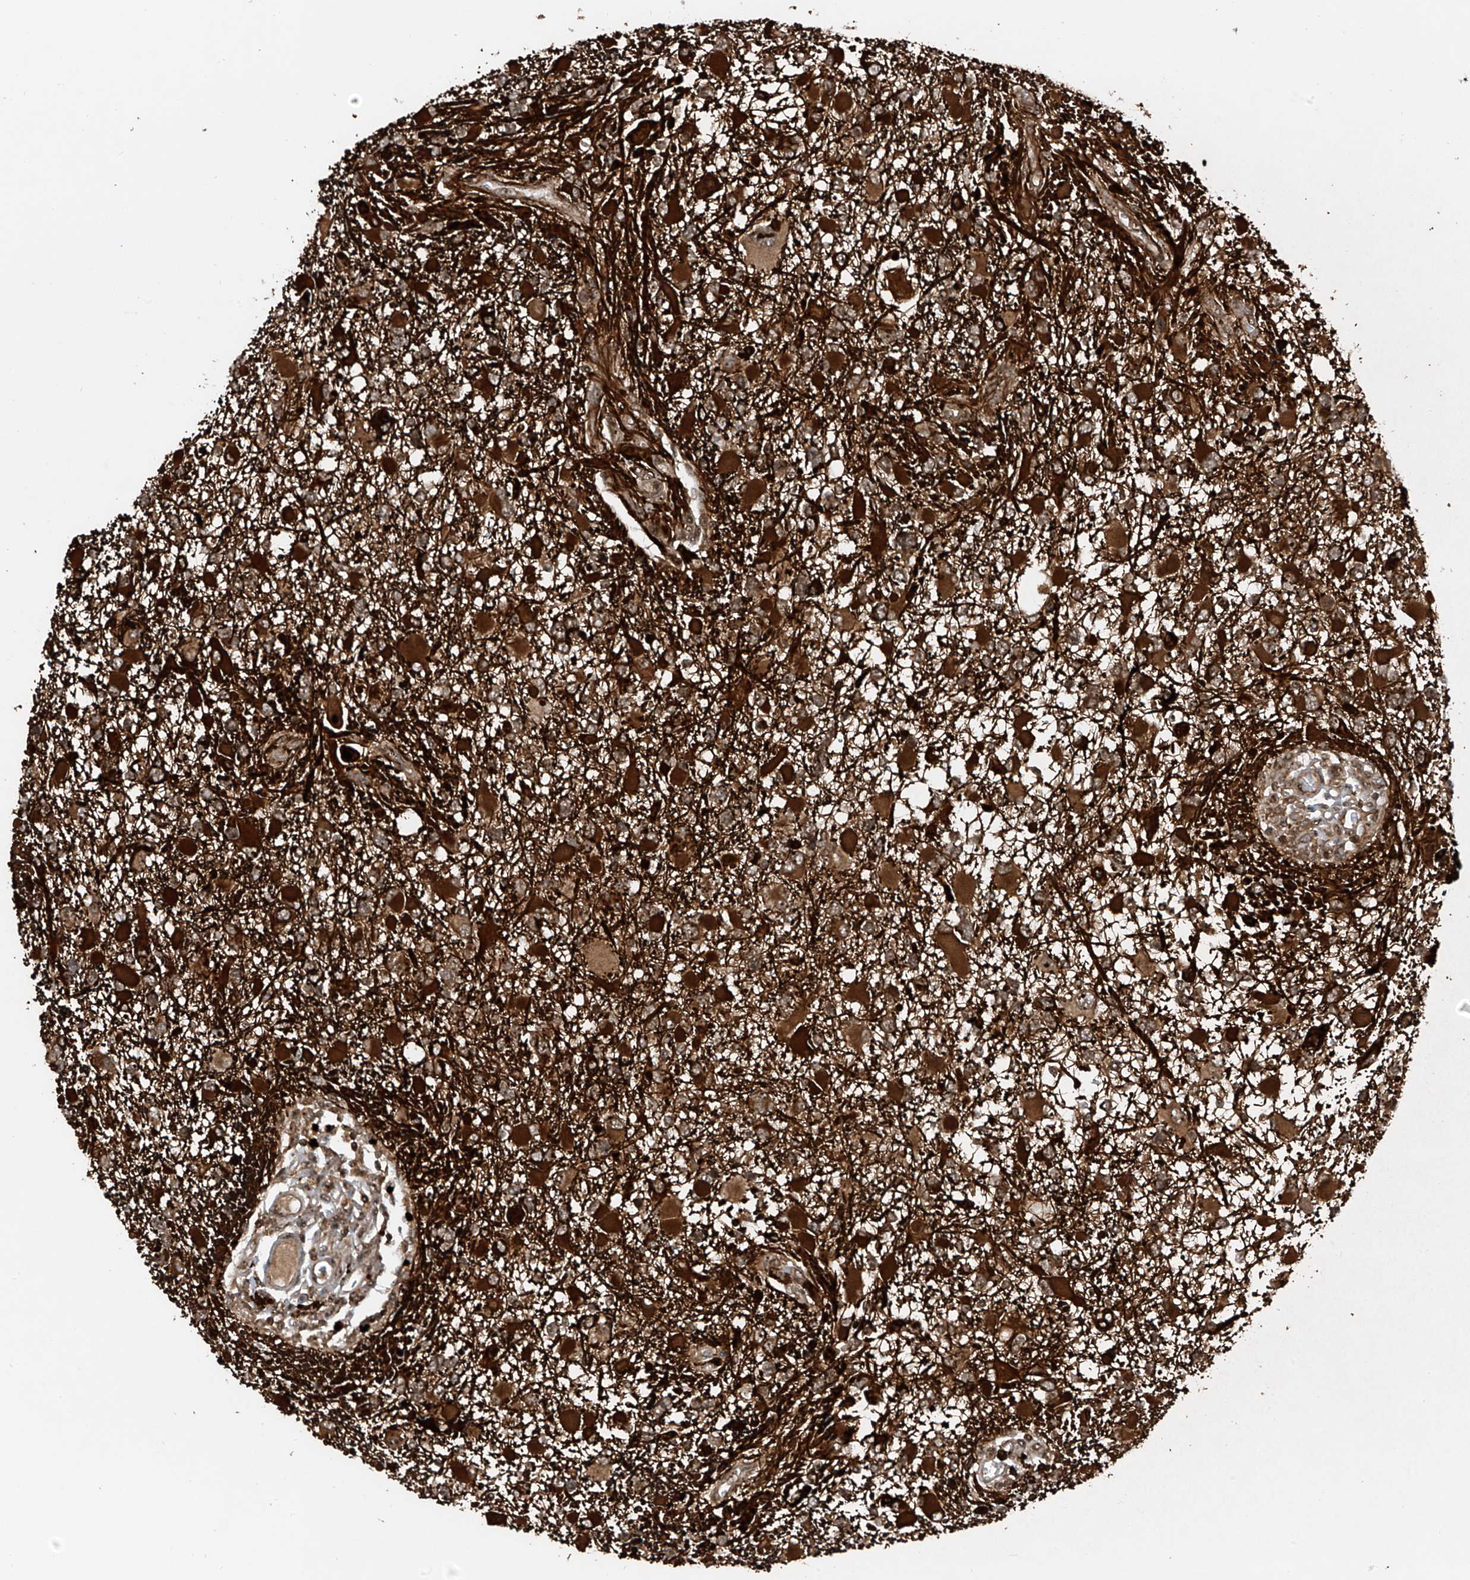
{"staining": {"intensity": "moderate", "quantity": ">75%", "location": "cytoplasmic/membranous"}, "tissue": "glioma", "cell_type": "Tumor cells", "image_type": "cancer", "snomed": [{"axis": "morphology", "description": "Glioma, malignant, High grade"}, {"axis": "topography", "description": "Brain"}], "caption": "An image showing moderate cytoplasmic/membranous staining in about >75% of tumor cells in glioma, as visualized by brown immunohistochemical staining.", "gene": "C1orf131", "patient": {"sex": "male", "age": 53}}